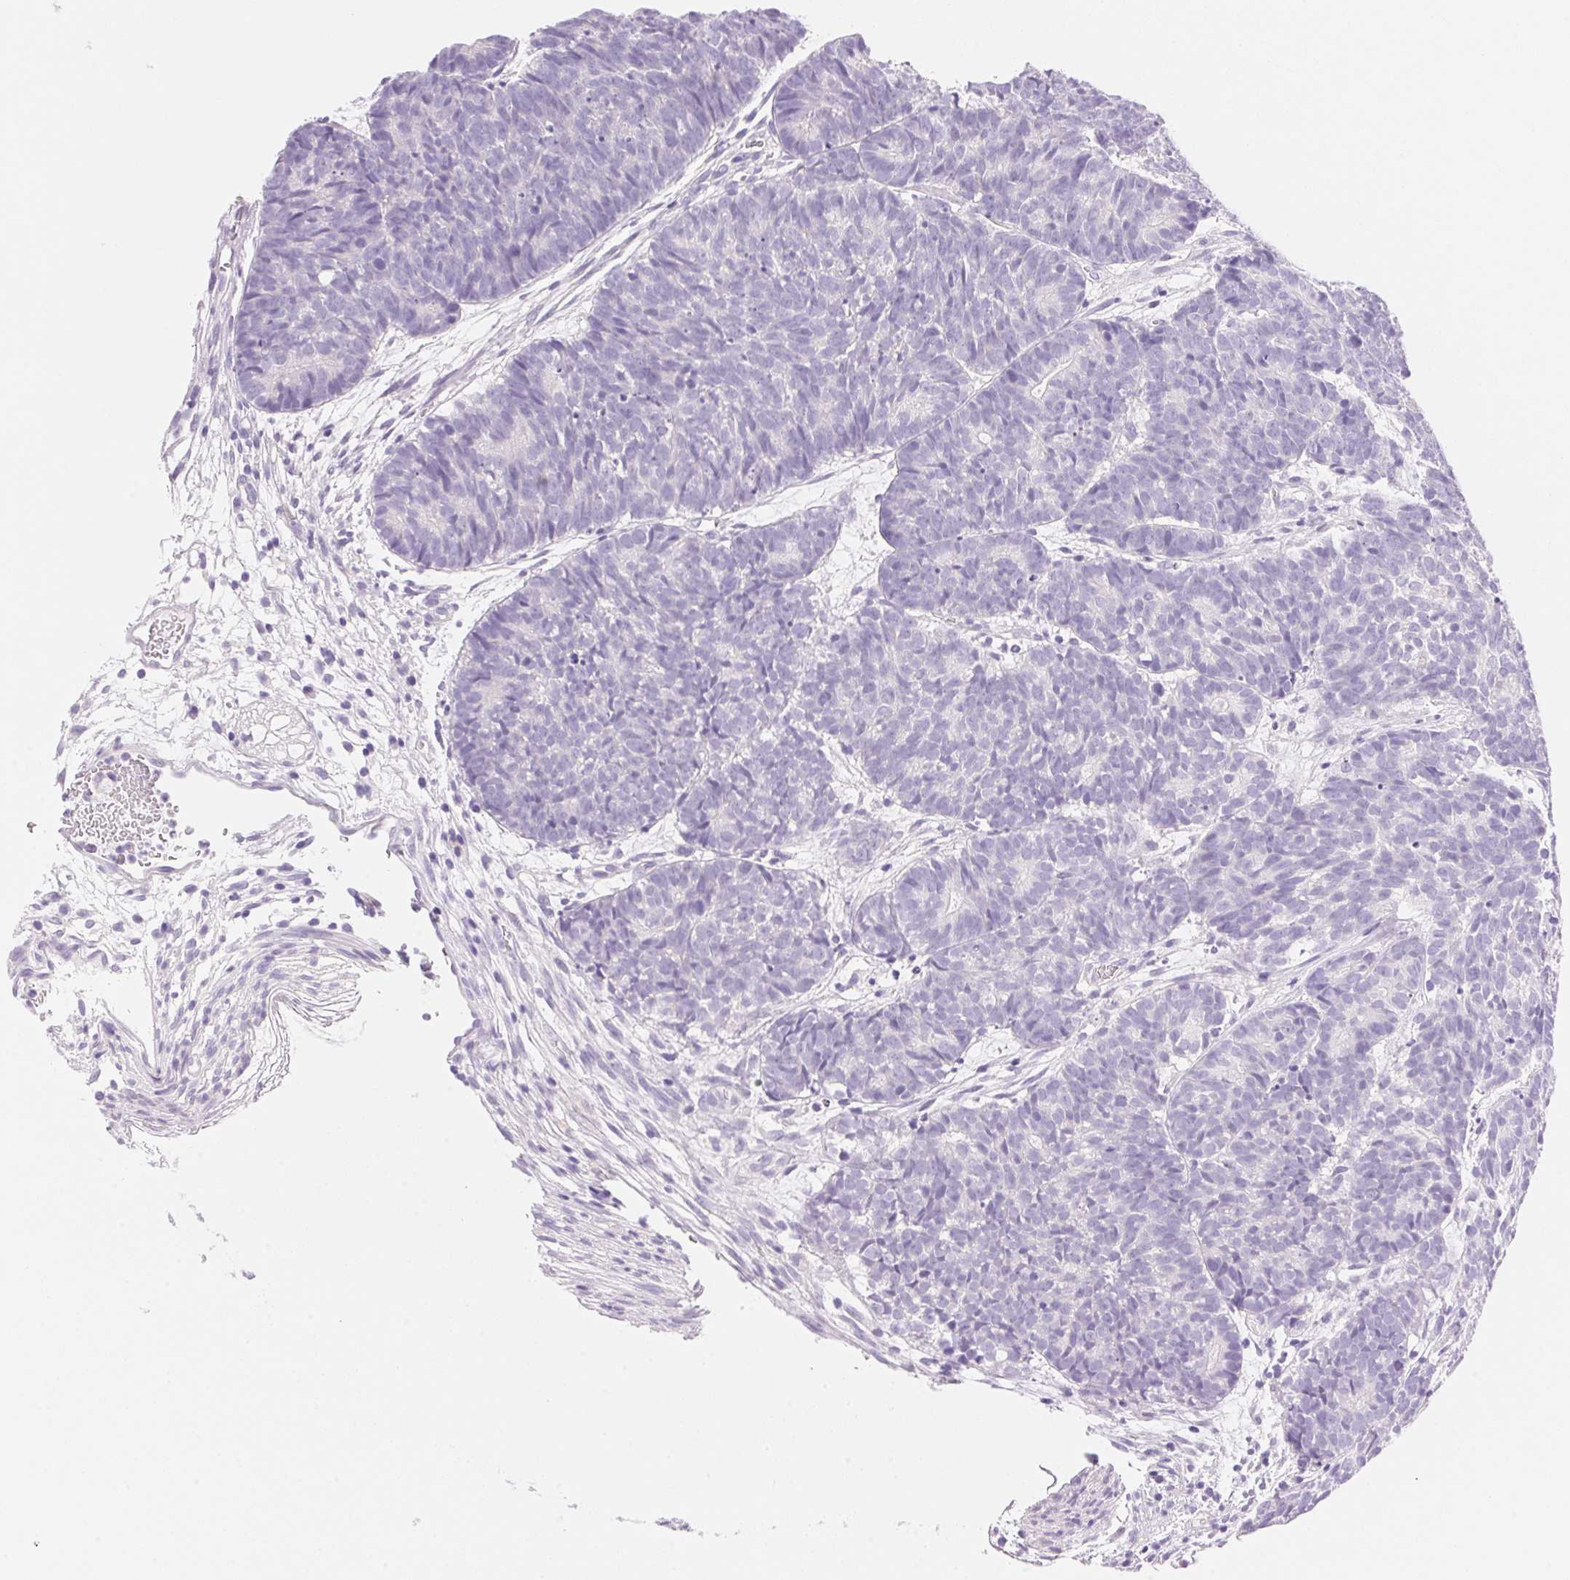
{"staining": {"intensity": "negative", "quantity": "none", "location": "none"}, "tissue": "head and neck cancer", "cell_type": "Tumor cells", "image_type": "cancer", "snomed": [{"axis": "morphology", "description": "Adenocarcinoma, NOS"}, {"axis": "topography", "description": "Head-Neck"}], "caption": "Head and neck cancer was stained to show a protein in brown. There is no significant expression in tumor cells.", "gene": "DHCR24", "patient": {"sex": "female", "age": 81}}